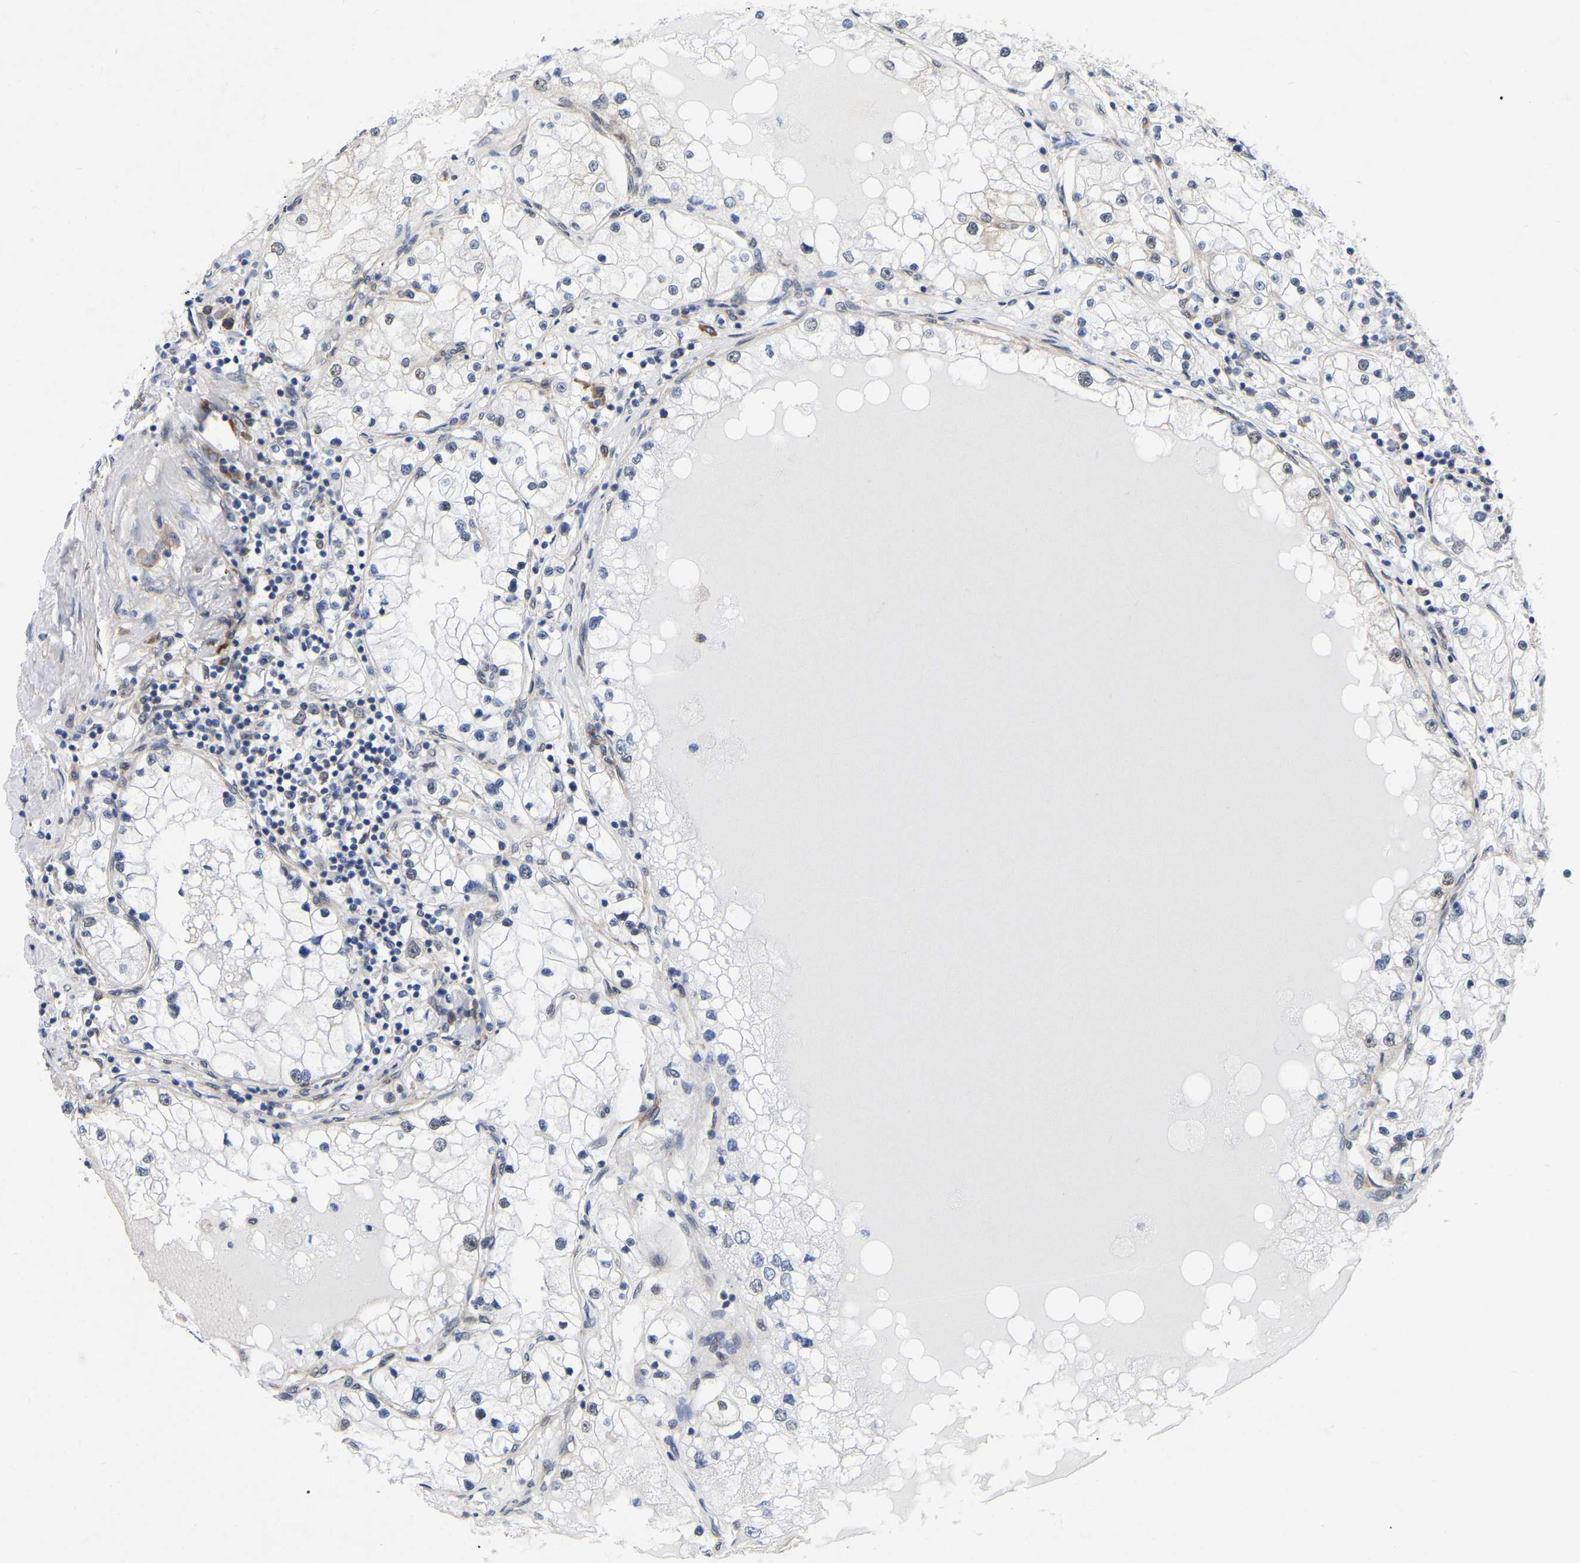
{"staining": {"intensity": "negative", "quantity": "none", "location": "none"}, "tissue": "renal cancer", "cell_type": "Tumor cells", "image_type": "cancer", "snomed": [{"axis": "morphology", "description": "Adenocarcinoma, NOS"}, {"axis": "topography", "description": "Kidney"}], "caption": "Renal cancer (adenocarcinoma) was stained to show a protein in brown. There is no significant expression in tumor cells.", "gene": "UBE4B", "patient": {"sex": "male", "age": 68}}